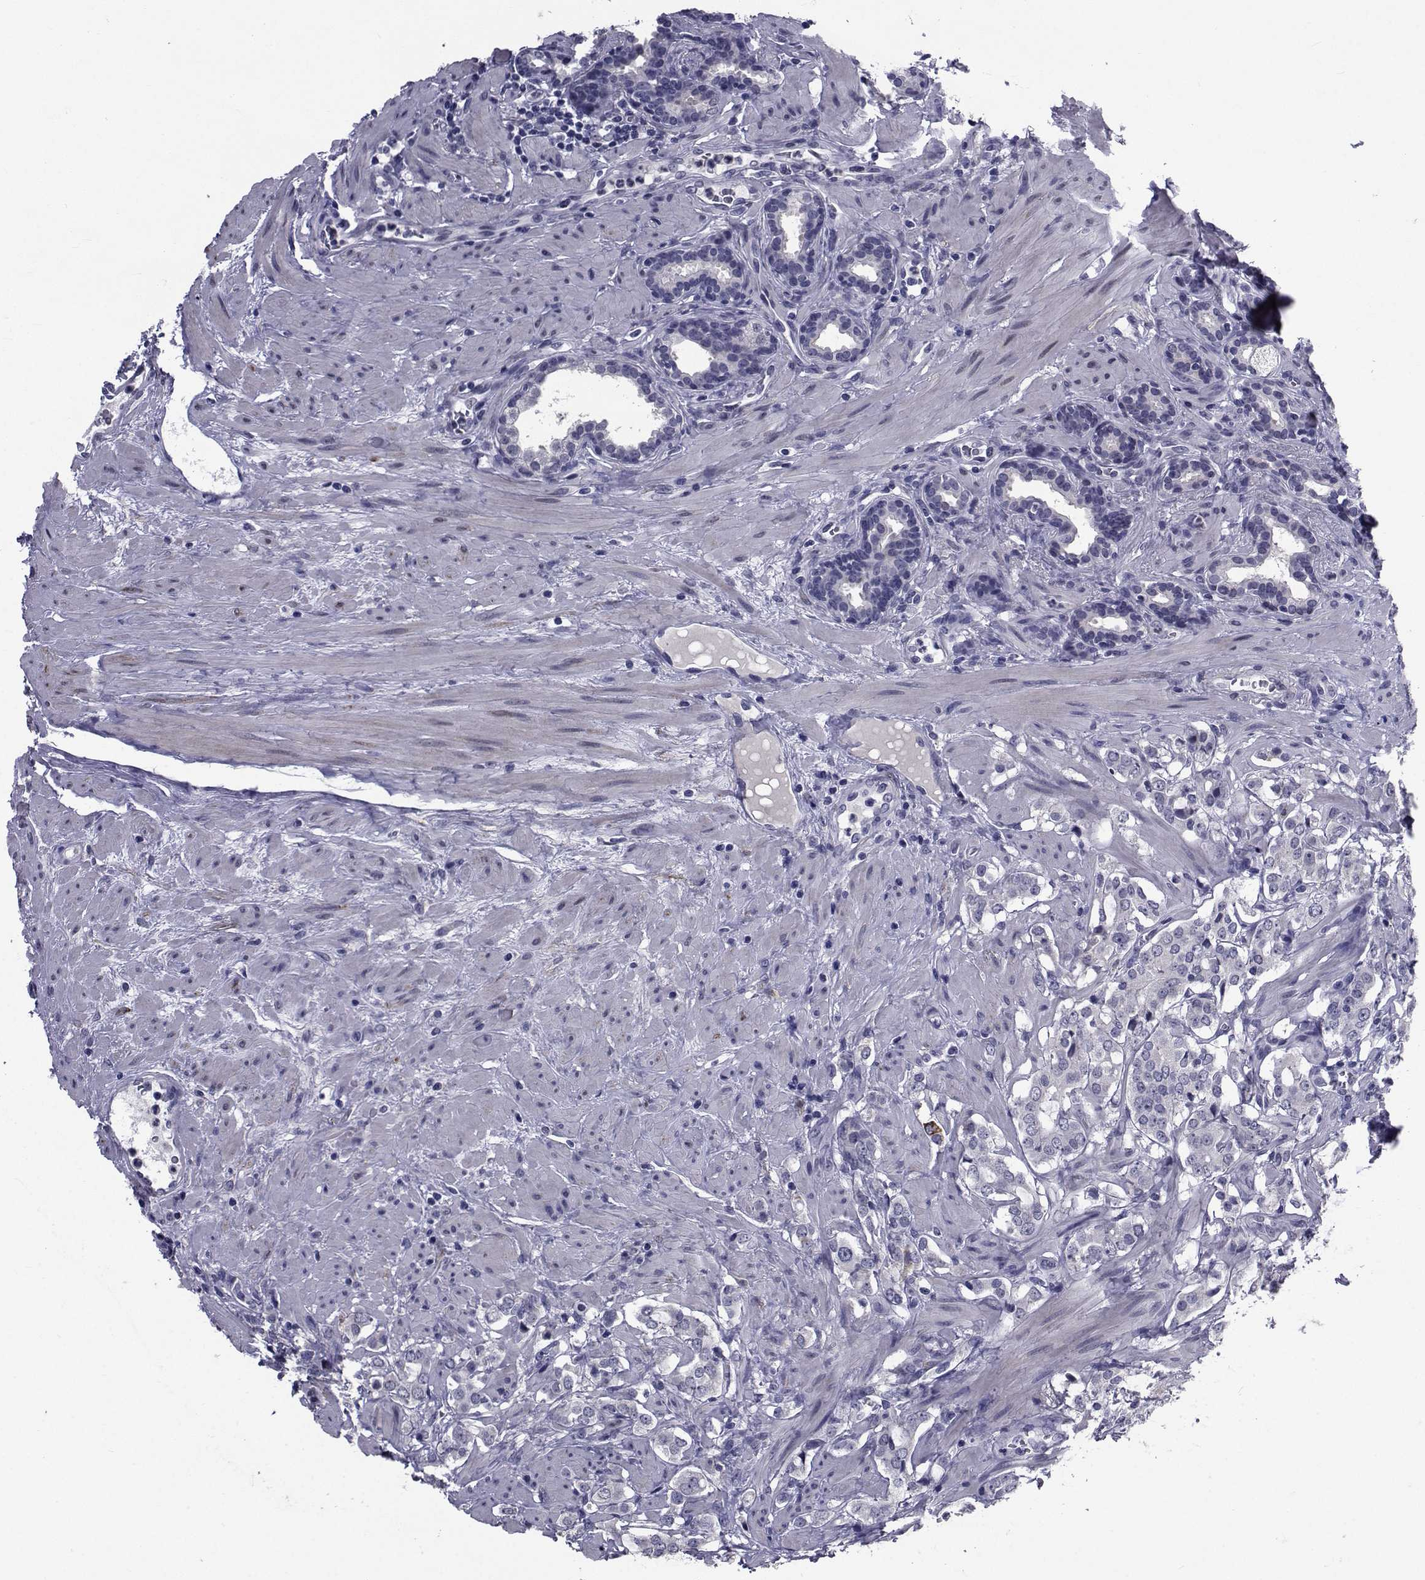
{"staining": {"intensity": "negative", "quantity": "none", "location": "none"}, "tissue": "prostate cancer", "cell_type": "Tumor cells", "image_type": "cancer", "snomed": [{"axis": "morphology", "description": "Adenocarcinoma, NOS"}, {"axis": "topography", "description": "Prostate"}], "caption": "A high-resolution histopathology image shows immunohistochemistry staining of prostate cancer, which shows no significant expression in tumor cells.", "gene": "SEMA5B", "patient": {"sex": "male", "age": 66}}